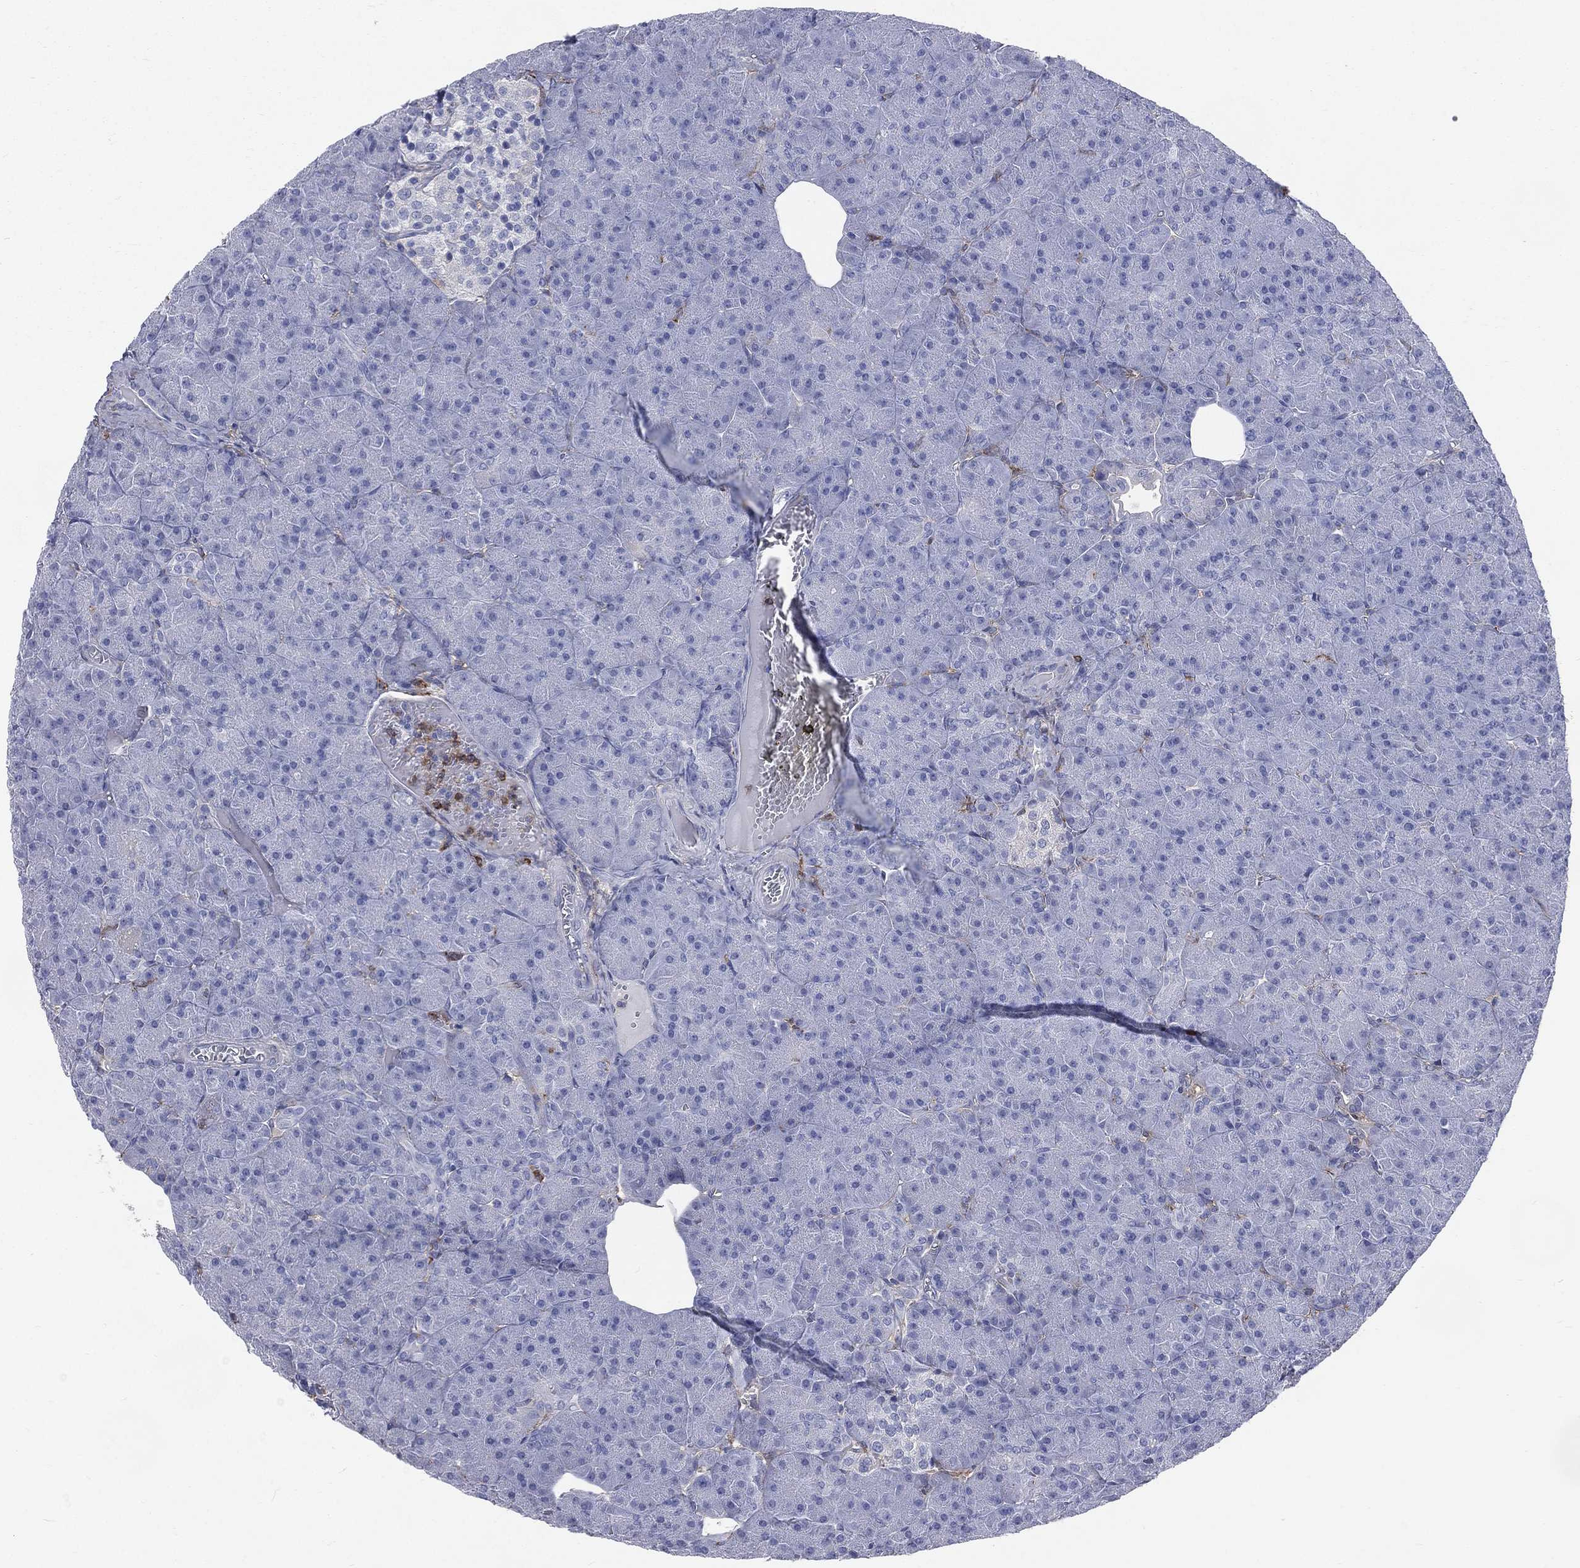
{"staining": {"intensity": "negative", "quantity": "none", "location": "none"}, "tissue": "pancreas", "cell_type": "Exocrine glandular cells", "image_type": "normal", "snomed": [{"axis": "morphology", "description": "Normal tissue, NOS"}, {"axis": "topography", "description": "Pancreas"}], "caption": "High power microscopy histopathology image of an IHC micrograph of unremarkable pancreas, revealing no significant staining in exocrine glandular cells. (DAB immunohistochemistry with hematoxylin counter stain).", "gene": "BASP1", "patient": {"sex": "male", "age": 61}}